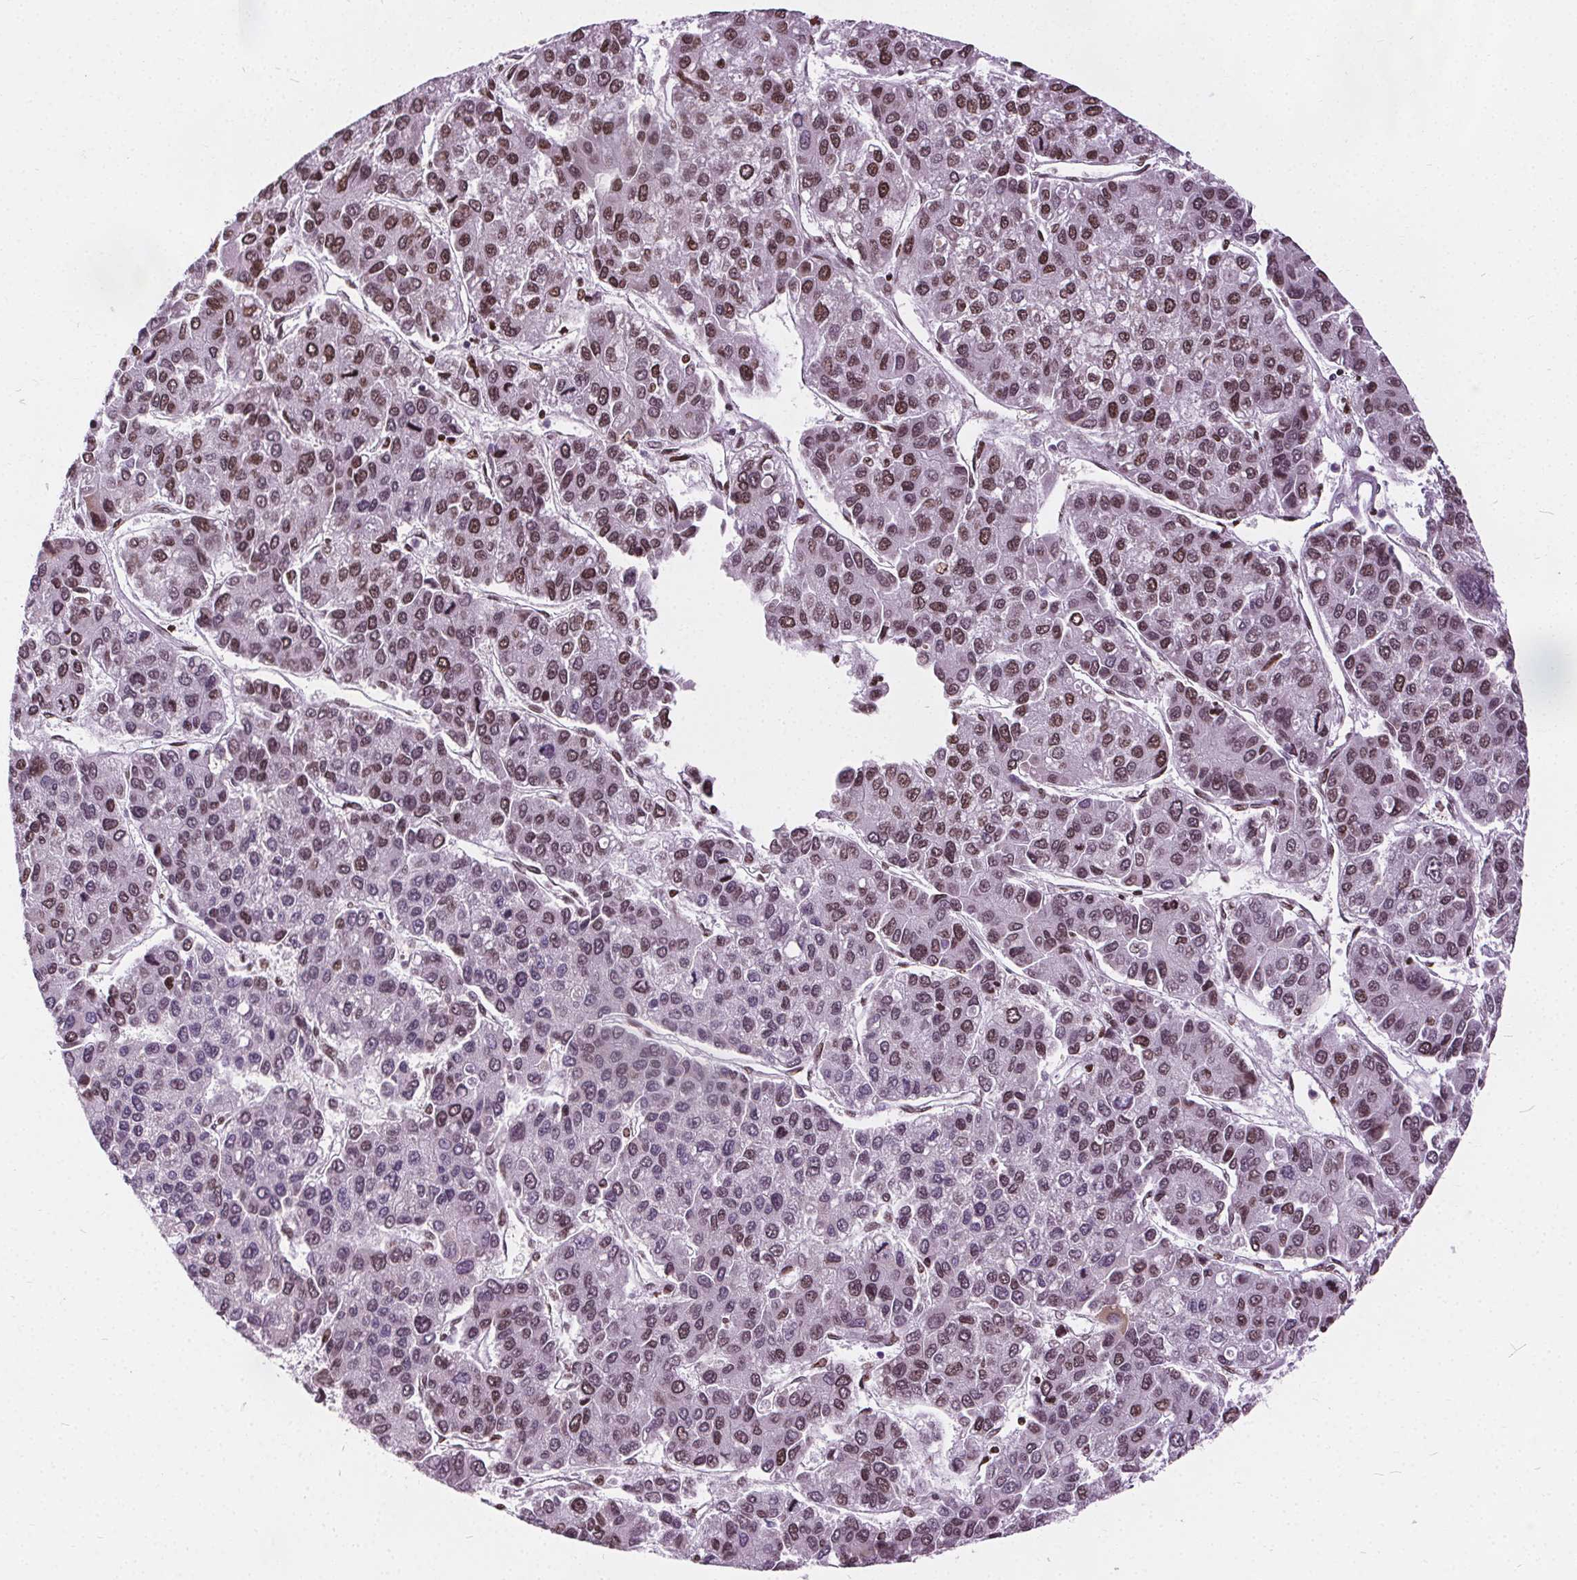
{"staining": {"intensity": "moderate", "quantity": ">75%", "location": "nuclear"}, "tissue": "liver cancer", "cell_type": "Tumor cells", "image_type": "cancer", "snomed": [{"axis": "morphology", "description": "Carcinoma, Hepatocellular, NOS"}, {"axis": "topography", "description": "Liver"}], "caption": "Immunohistochemistry of liver cancer (hepatocellular carcinoma) reveals medium levels of moderate nuclear positivity in about >75% of tumor cells.", "gene": "ISLR2", "patient": {"sex": "female", "age": 66}}